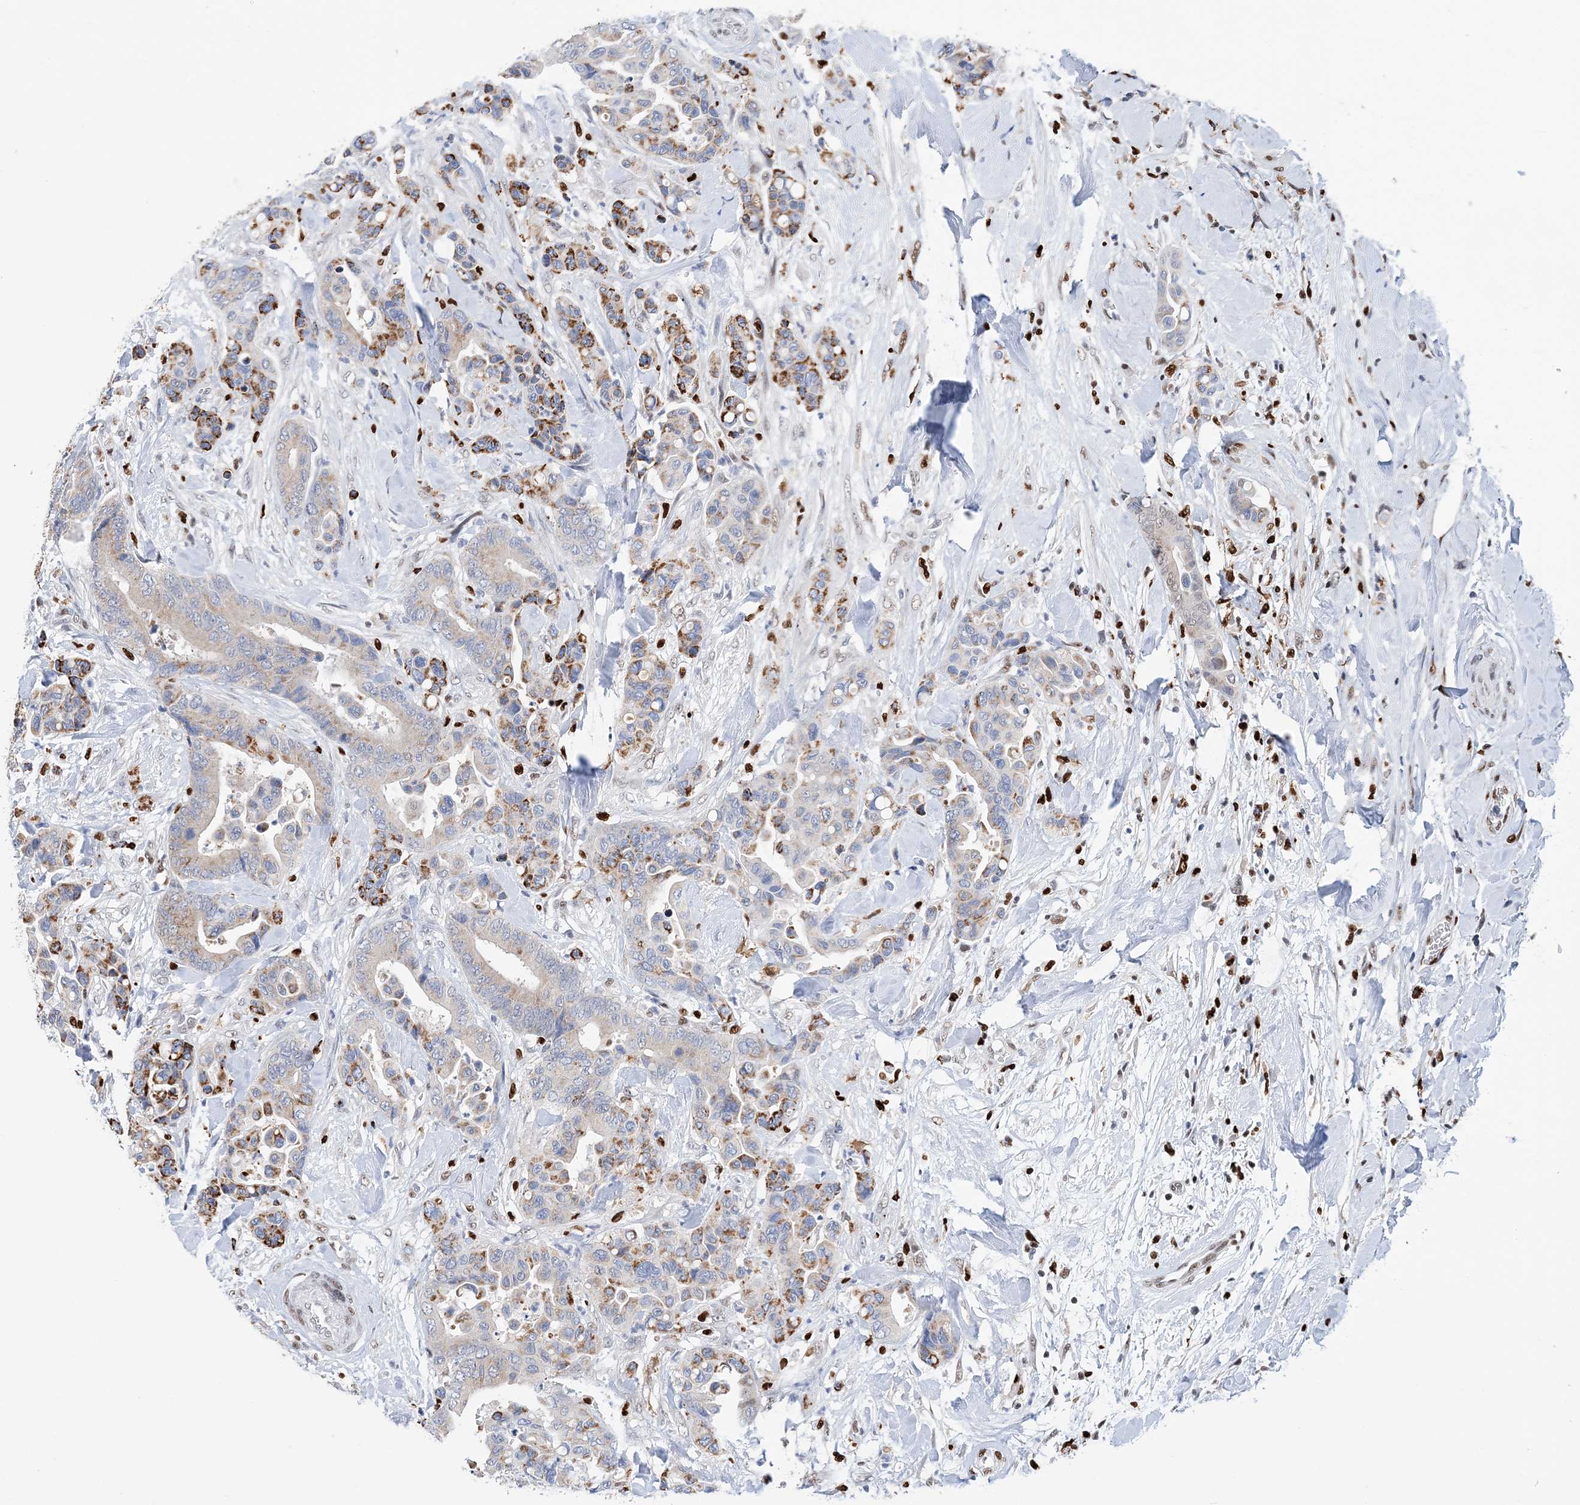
{"staining": {"intensity": "moderate", "quantity": "25%-75%", "location": "cytoplasmic/membranous"}, "tissue": "colorectal cancer", "cell_type": "Tumor cells", "image_type": "cancer", "snomed": [{"axis": "morphology", "description": "Normal tissue, NOS"}, {"axis": "morphology", "description": "Adenocarcinoma, NOS"}, {"axis": "topography", "description": "Colon"}], "caption": "A medium amount of moderate cytoplasmic/membranous positivity is seen in about 25%-75% of tumor cells in colorectal cancer tissue.", "gene": "NIT2", "patient": {"sex": "male", "age": 82}}